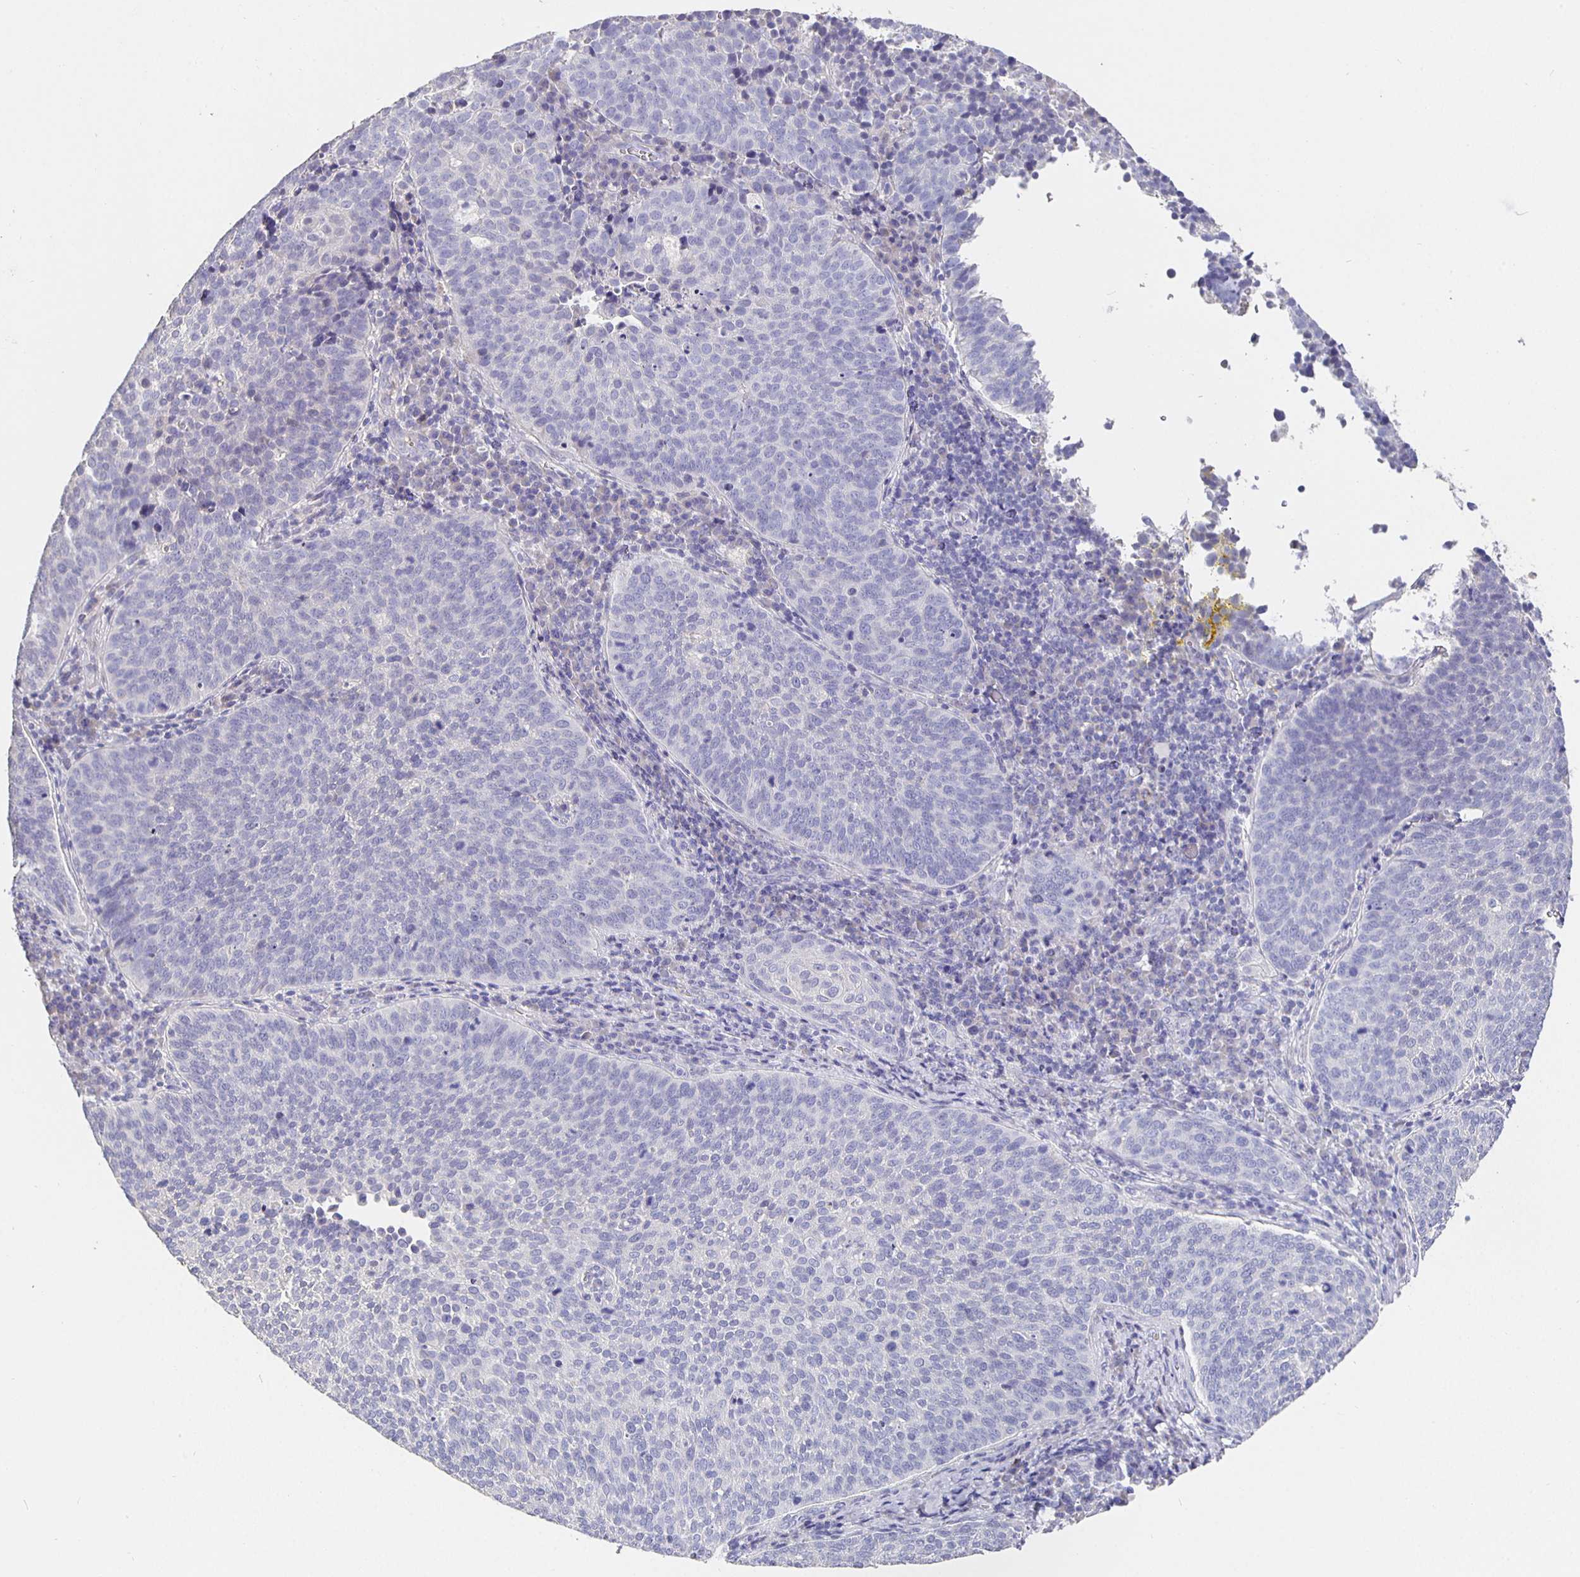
{"staining": {"intensity": "negative", "quantity": "none", "location": "none"}, "tissue": "cervical cancer", "cell_type": "Tumor cells", "image_type": "cancer", "snomed": [{"axis": "morphology", "description": "Squamous cell carcinoma, NOS"}, {"axis": "topography", "description": "Cervix"}], "caption": "There is no significant positivity in tumor cells of cervical cancer.", "gene": "CFAP74", "patient": {"sex": "female", "age": 34}}